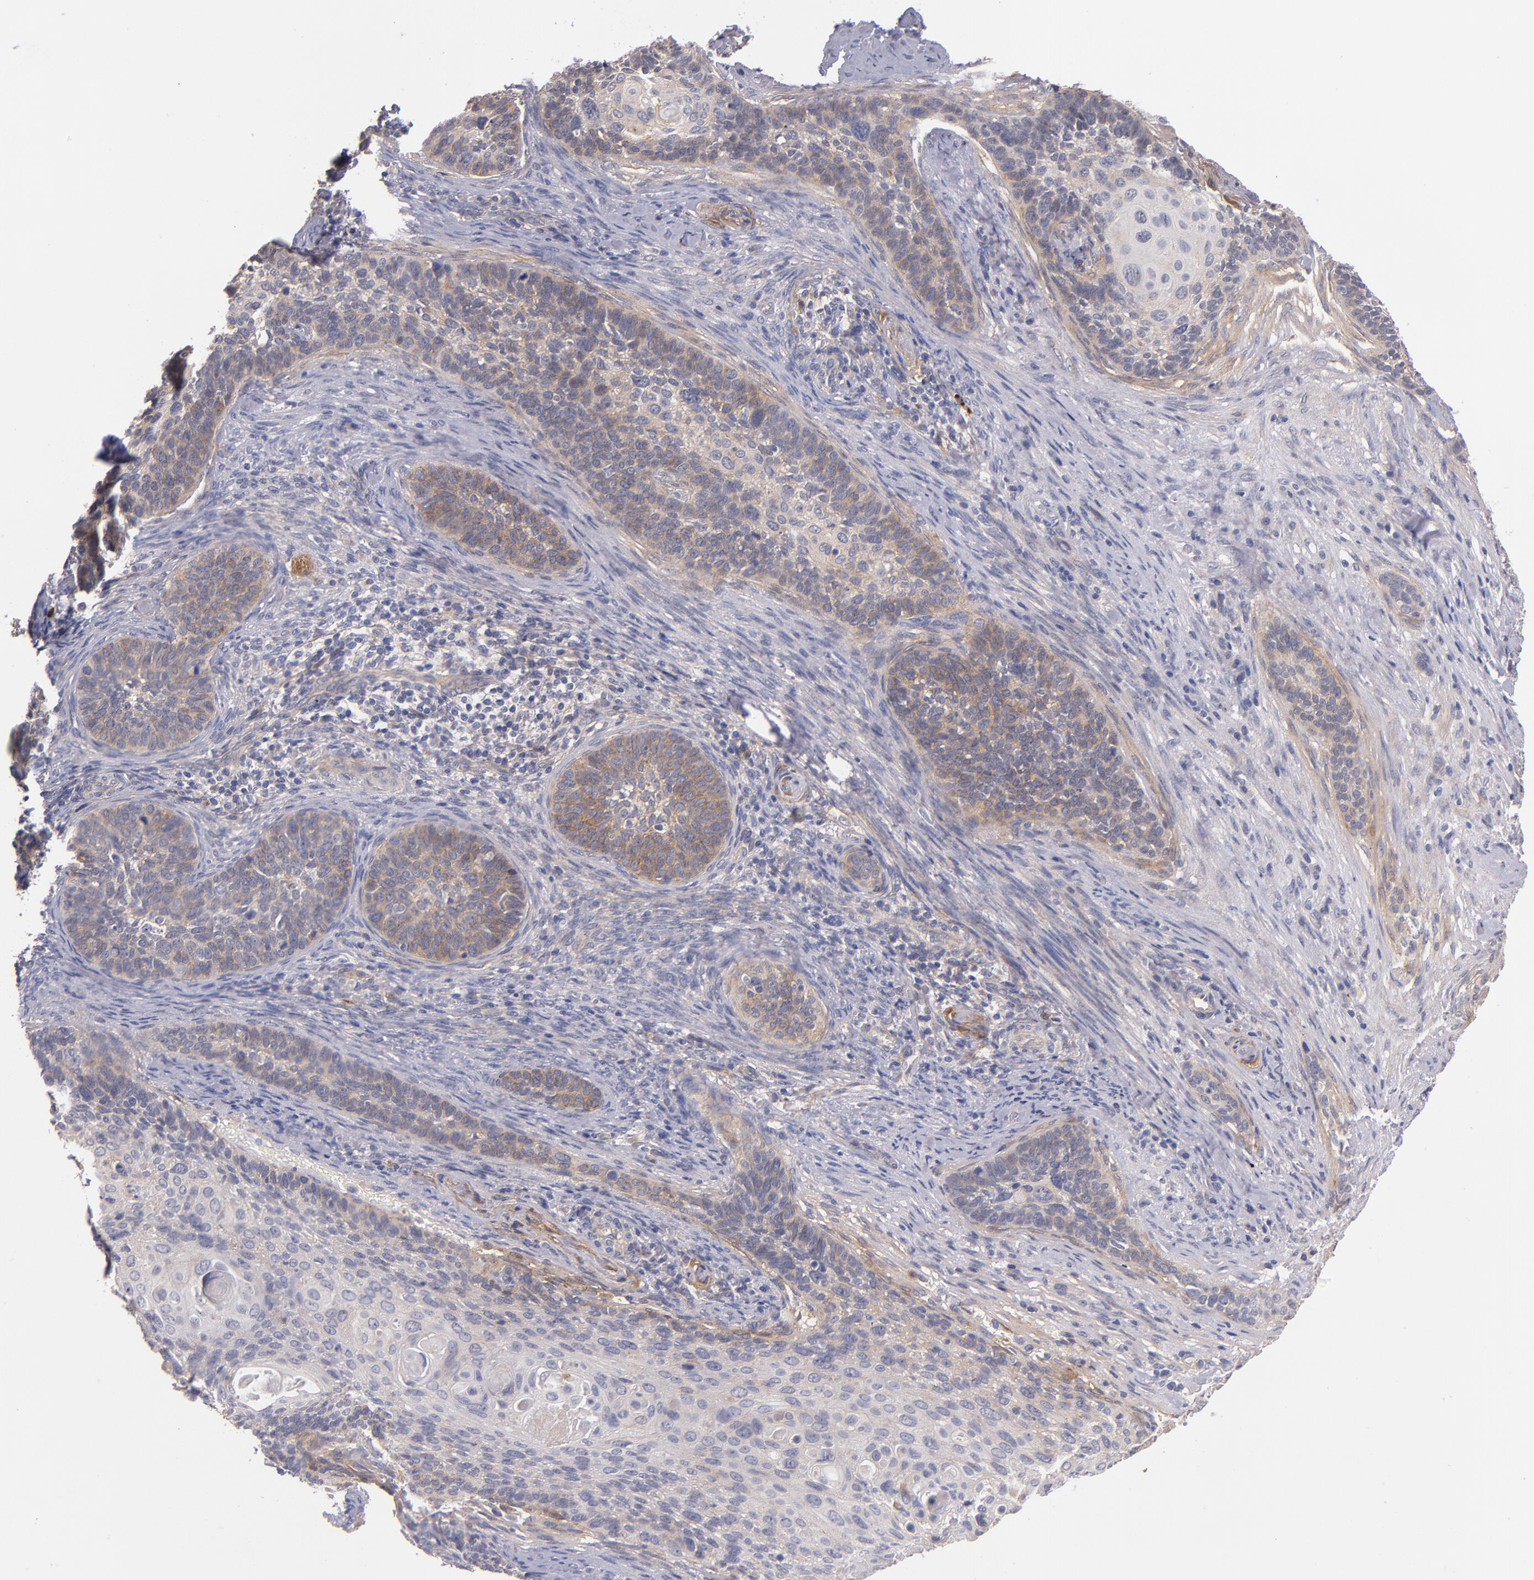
{"staining": {"intensity": "weak", "quantity": "25%-75%", "location": "cytoplasmic/membranous"}, "tissue": "cervical cancer", "cell_type": "Tumor cells", "image_type": "cancer", "snomed": [{"axis": "morphology", "description": "Squamous cell carcinoma, NOS"}, {"axis": "topography", "description": "Cervix"}], "caption": "Cervical cancer stained with a protein marker shows weak staining in tumor cells.", "gene": "PLSCR4", "patient": {"sex": "female", "age": 33}}